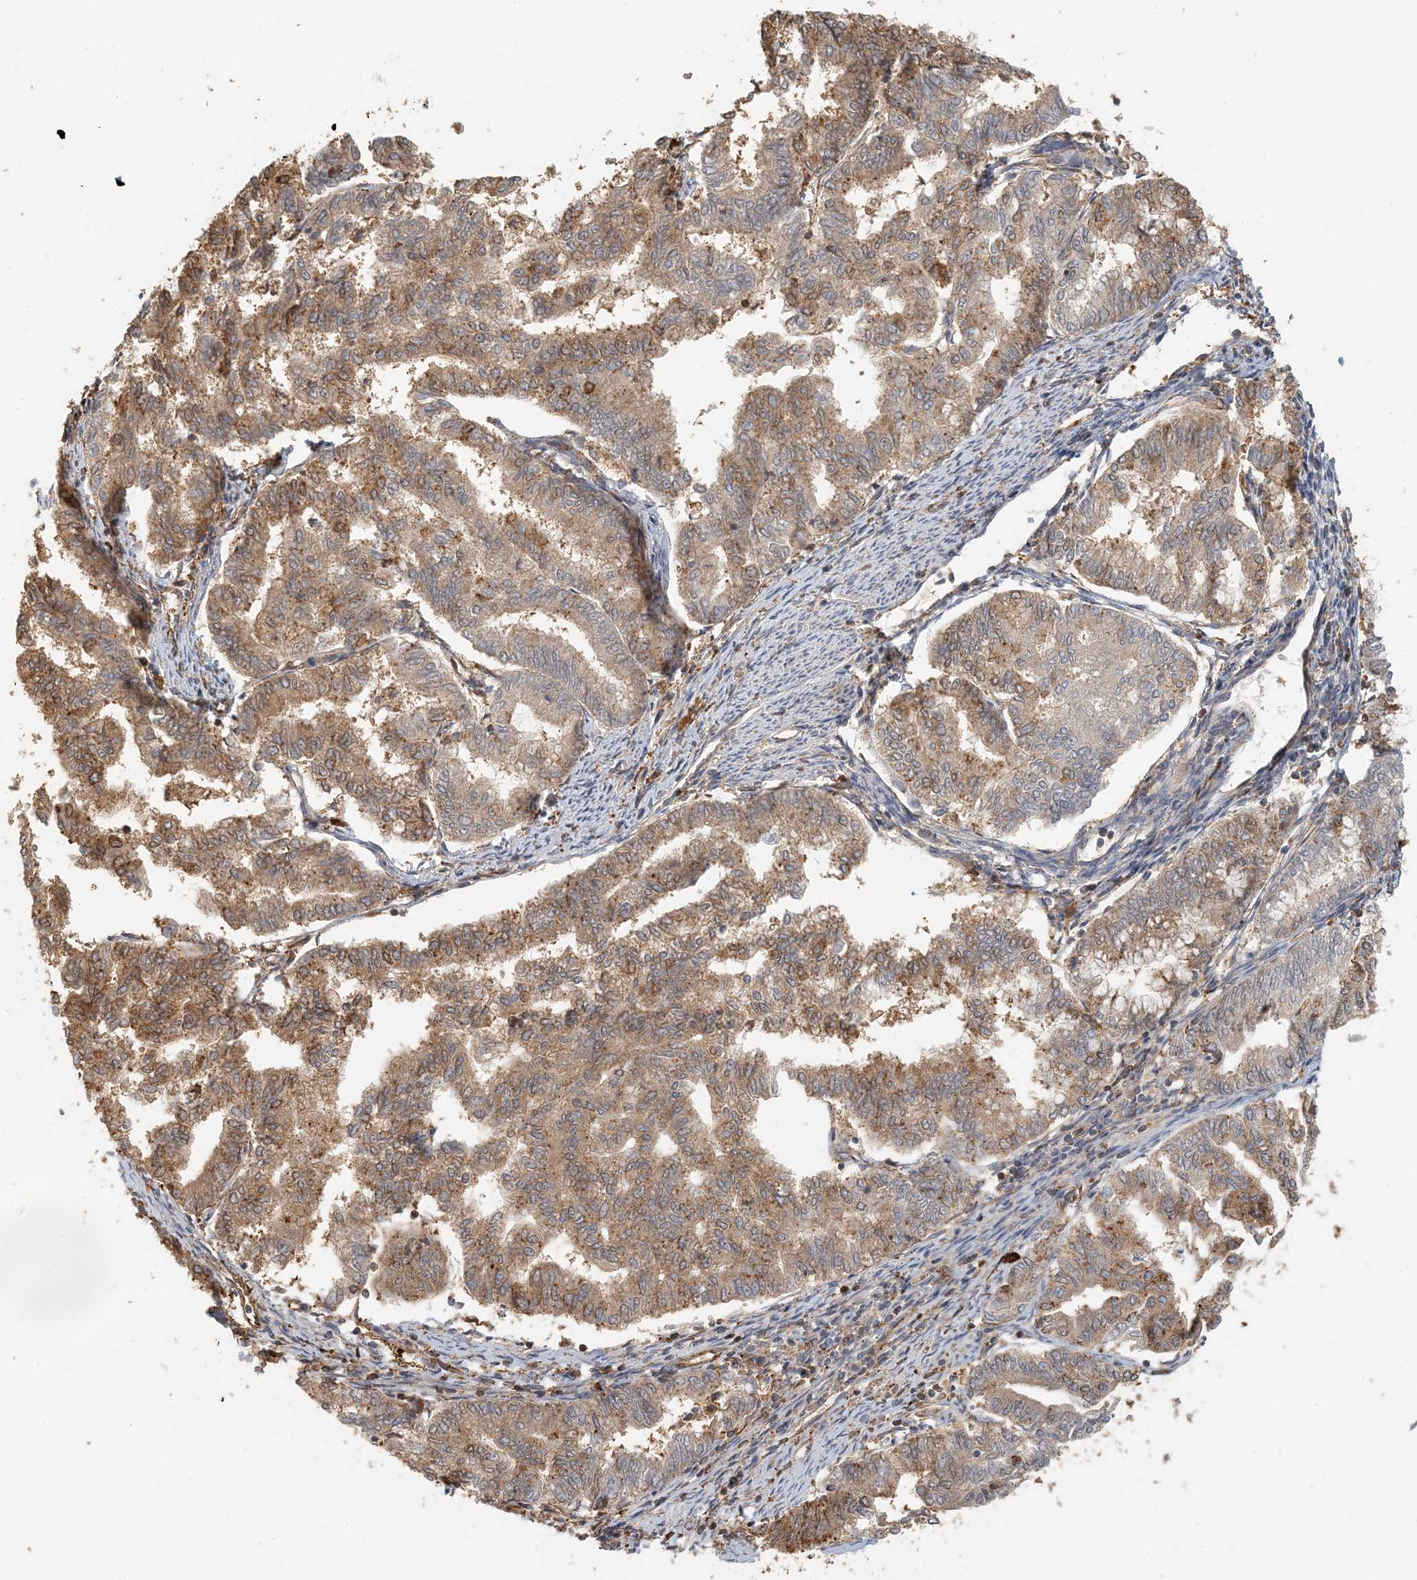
{"staining": {"intensity": "moderate", "quantity": ">75%", "location": "cytoplasmic/membranous"}, "tissue": "endometrial cancer", "cell_type": "Tumor cells", "image_type": "cancer", "snomed": [{"axis": "morphology", "description": "Adenocarcinoma, NOS"}, {"axis": "topography", "description": "Endometrium"}], "caption": "An immunohistochemistry image of neoplastic tissue is shown. Protein staining in brown shows moderate cytoplasmic/membranous positivity in adenocarcinoma (endometrial) within tumor cells.", "gene": "HNMT", "patient": {"sex": "female", "age": 79}}